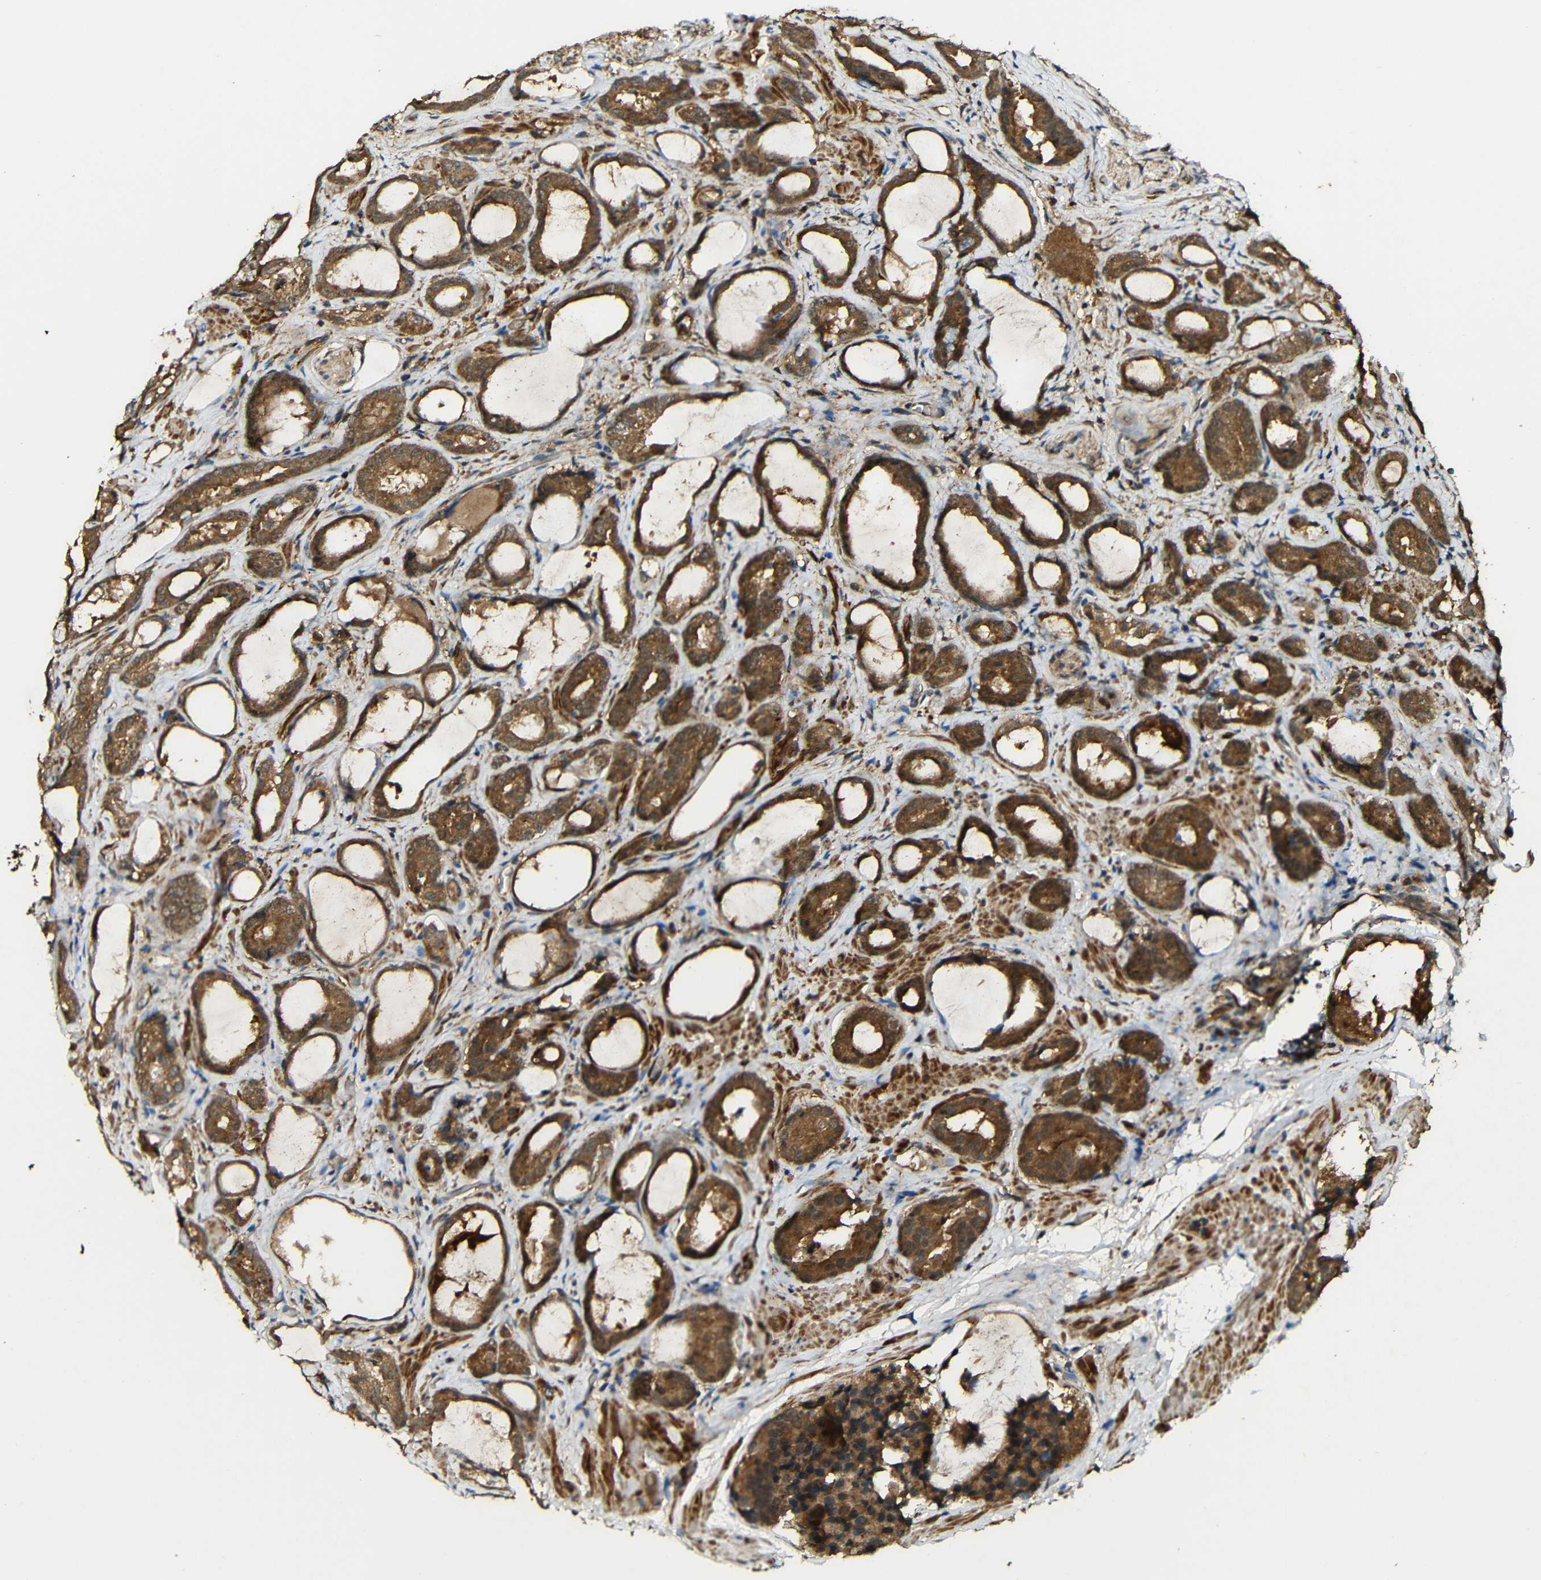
{"staining": {"intensity": "moderate", "quantity": ">75%", "location": "cytoplasmic/membranous"}, "tissue": "prostate cancer", "cell_type": "Tumor cells", "image_type": "cancer", "snomed": [{"axis": "morphology", "description": "Adenocarcinoma, Low grade"}, {"axis": "topography", "description": "Prostate"}], "caption": "Tumor cells display medium levels of moderate cytoplasmic/membranous expression in about >75% of cells in human prostate cancer (low-grade adenocarcinoma).", "gene": "CASP8", "patient": {"sex": "male", "age": 60}}